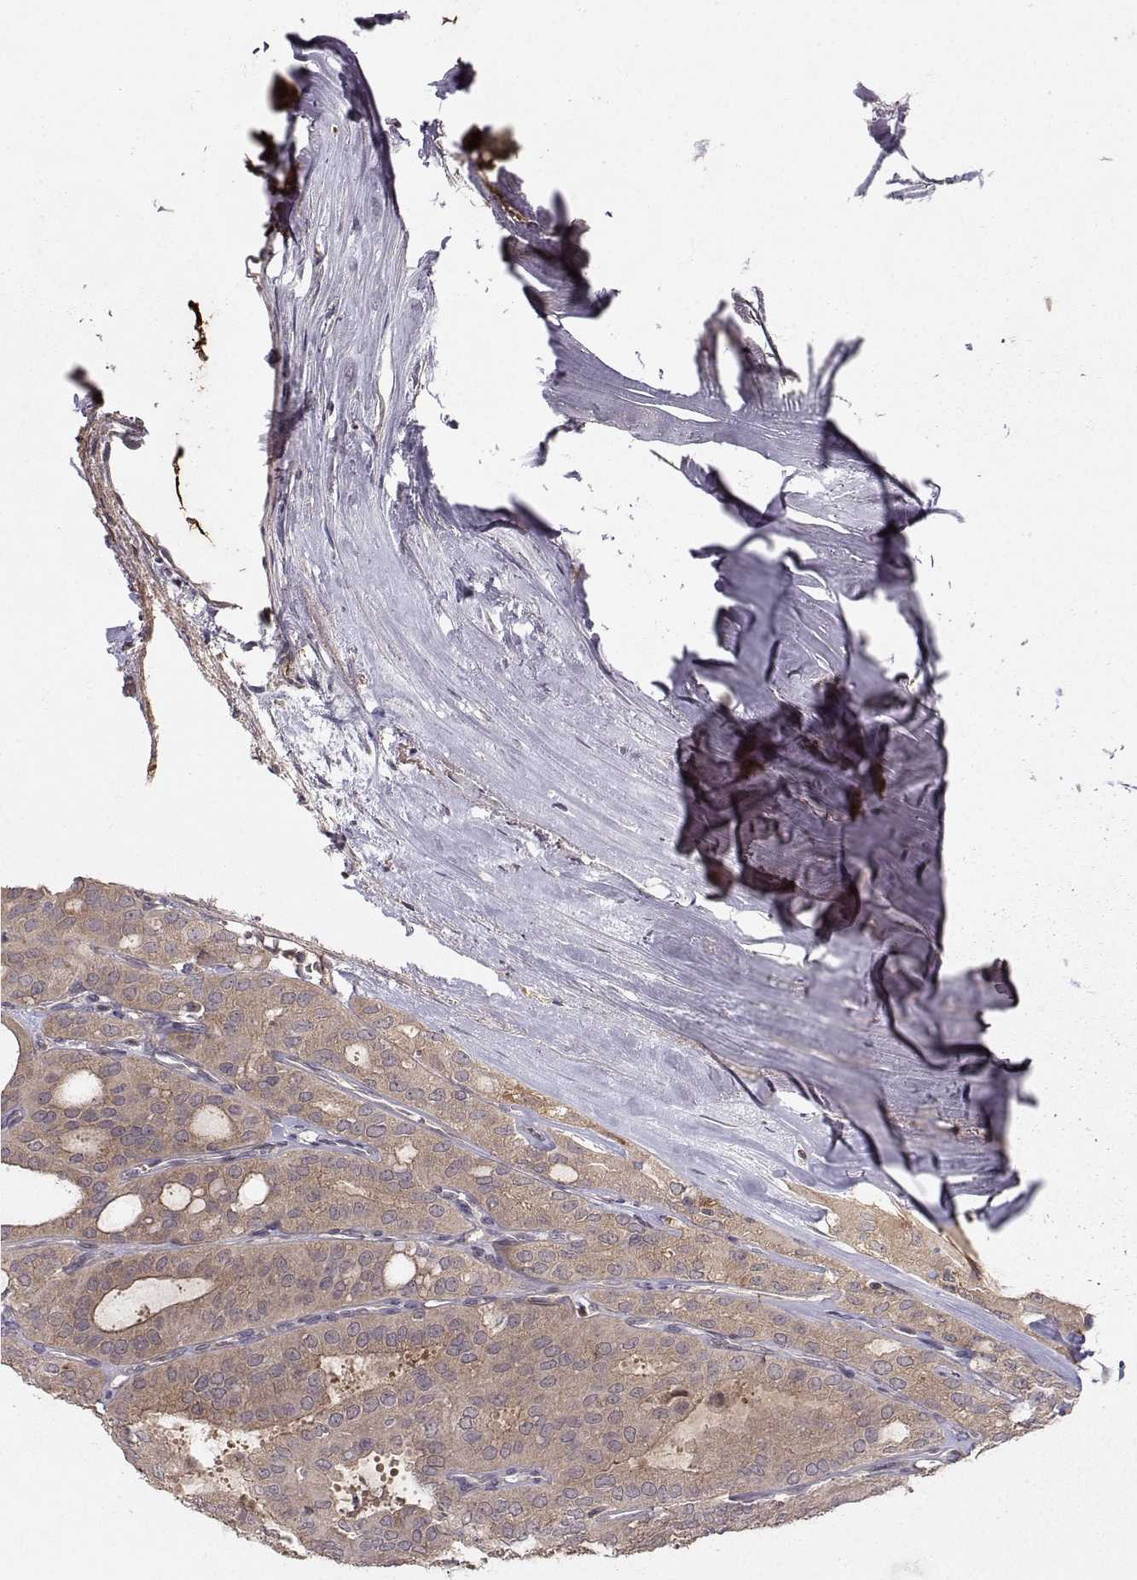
{"staining": {"intensity": "weak", "quantity": "25%-75%", "location": "cytoplasmic/membranous"}, "tissue": "thyroid cancer", "cell_type": "Tumor cells", "image_type": "cancer", "snomed": [{"axis": "morphology", "description": "Follicular adenoma carcinoma, NOS"}, {"axis": "topography", "description": "Thyroid gland"}], "caption": "Protein staining of thyroid cancer (follicular adenoma carcinoma) tissue reveals weak cytoplasmic/membranous expression in approximately 25%-75% of tumor cells.", "gene": "WNT6", "patient": {"sex": "male", "age": 75}}